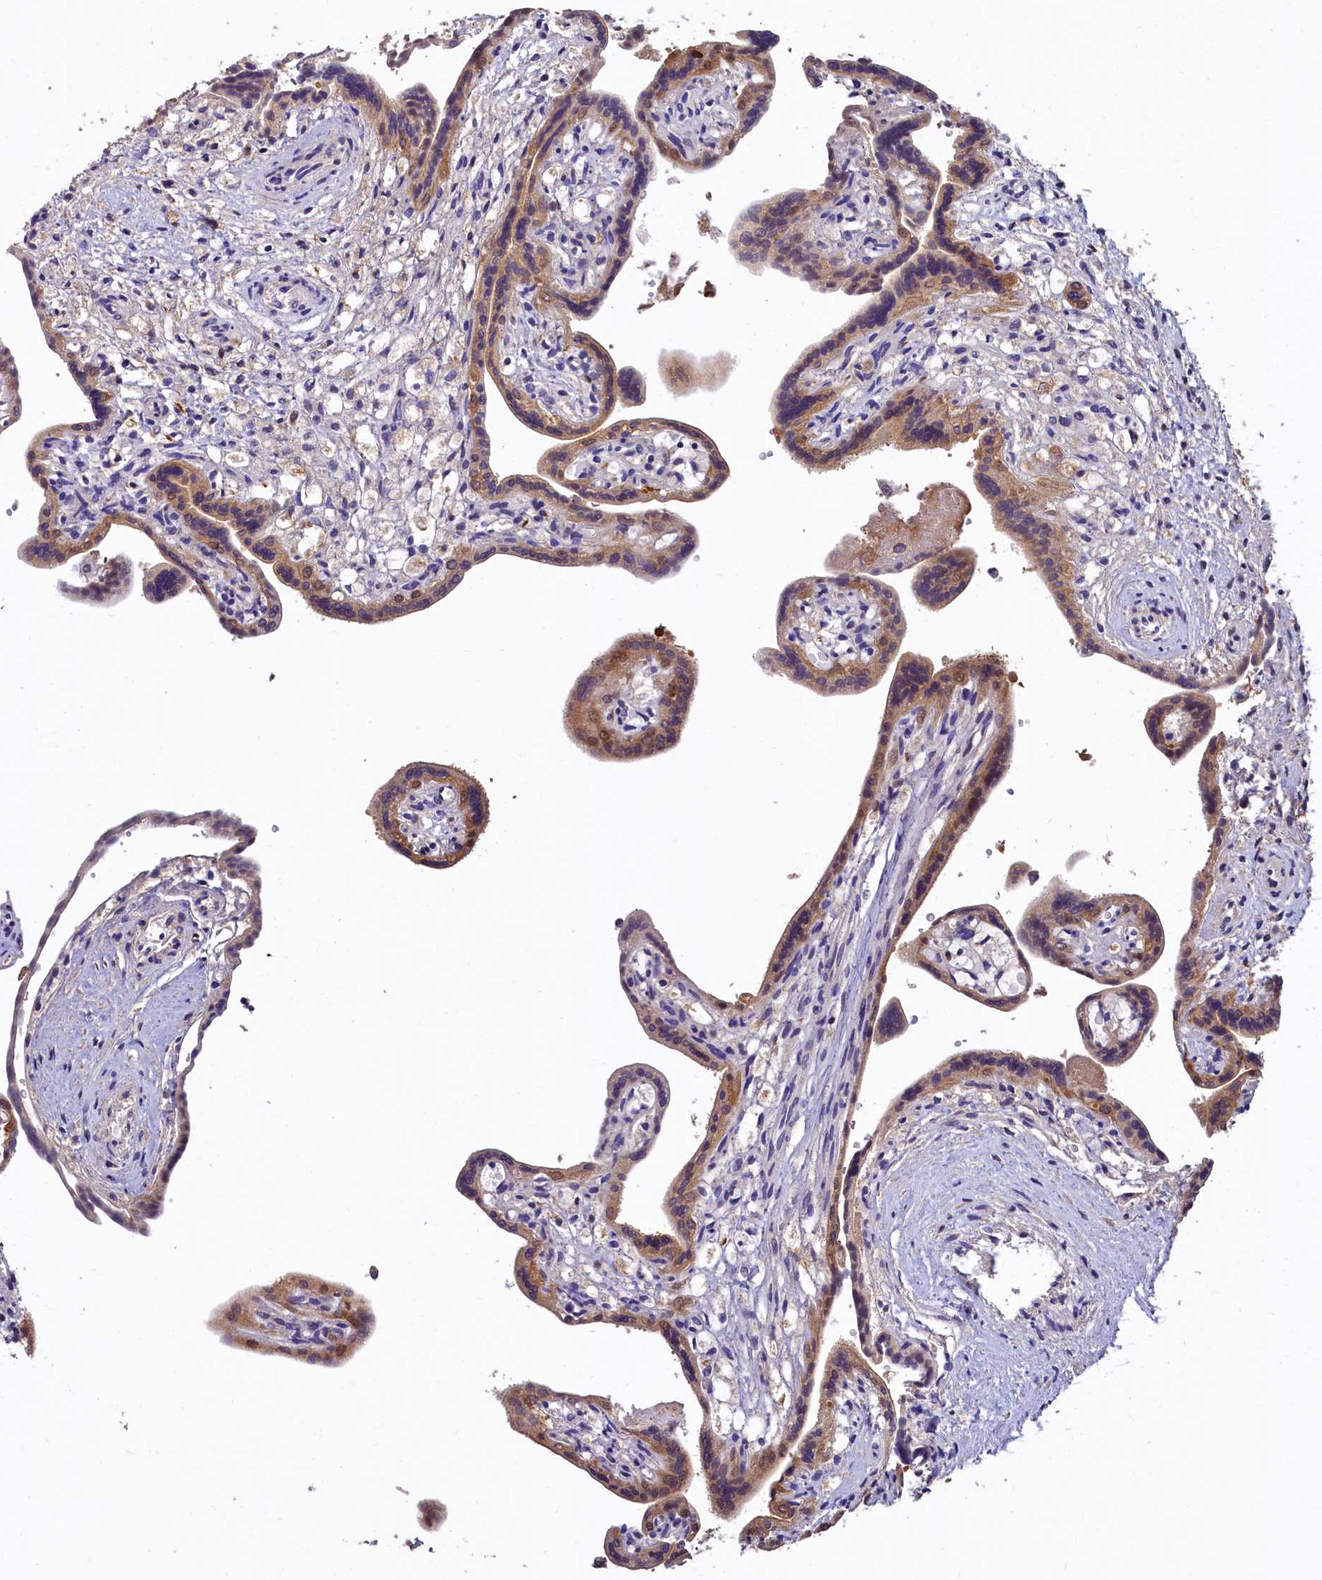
{"staining": {"intensity": "strong", "quantity": "25%-75%", "location": "cytoplasmic/membranous"}, "tissue": "placenta", "cell_type": "Trophoblastic cells", "image_type": "normal", "snomed": [{"axis": "morphology", "description": "Normal tissue, NOS"}, {"axis": "topography", "description": "Placenta"}], "caption": "A high amount of strong cytoplasmic/membranous expression is seen in approximately 25%-75% of trophoblastic cells in benign placenta.", "gene": "EPS8L2", "patient": {"sex": "female", "age": 37}}